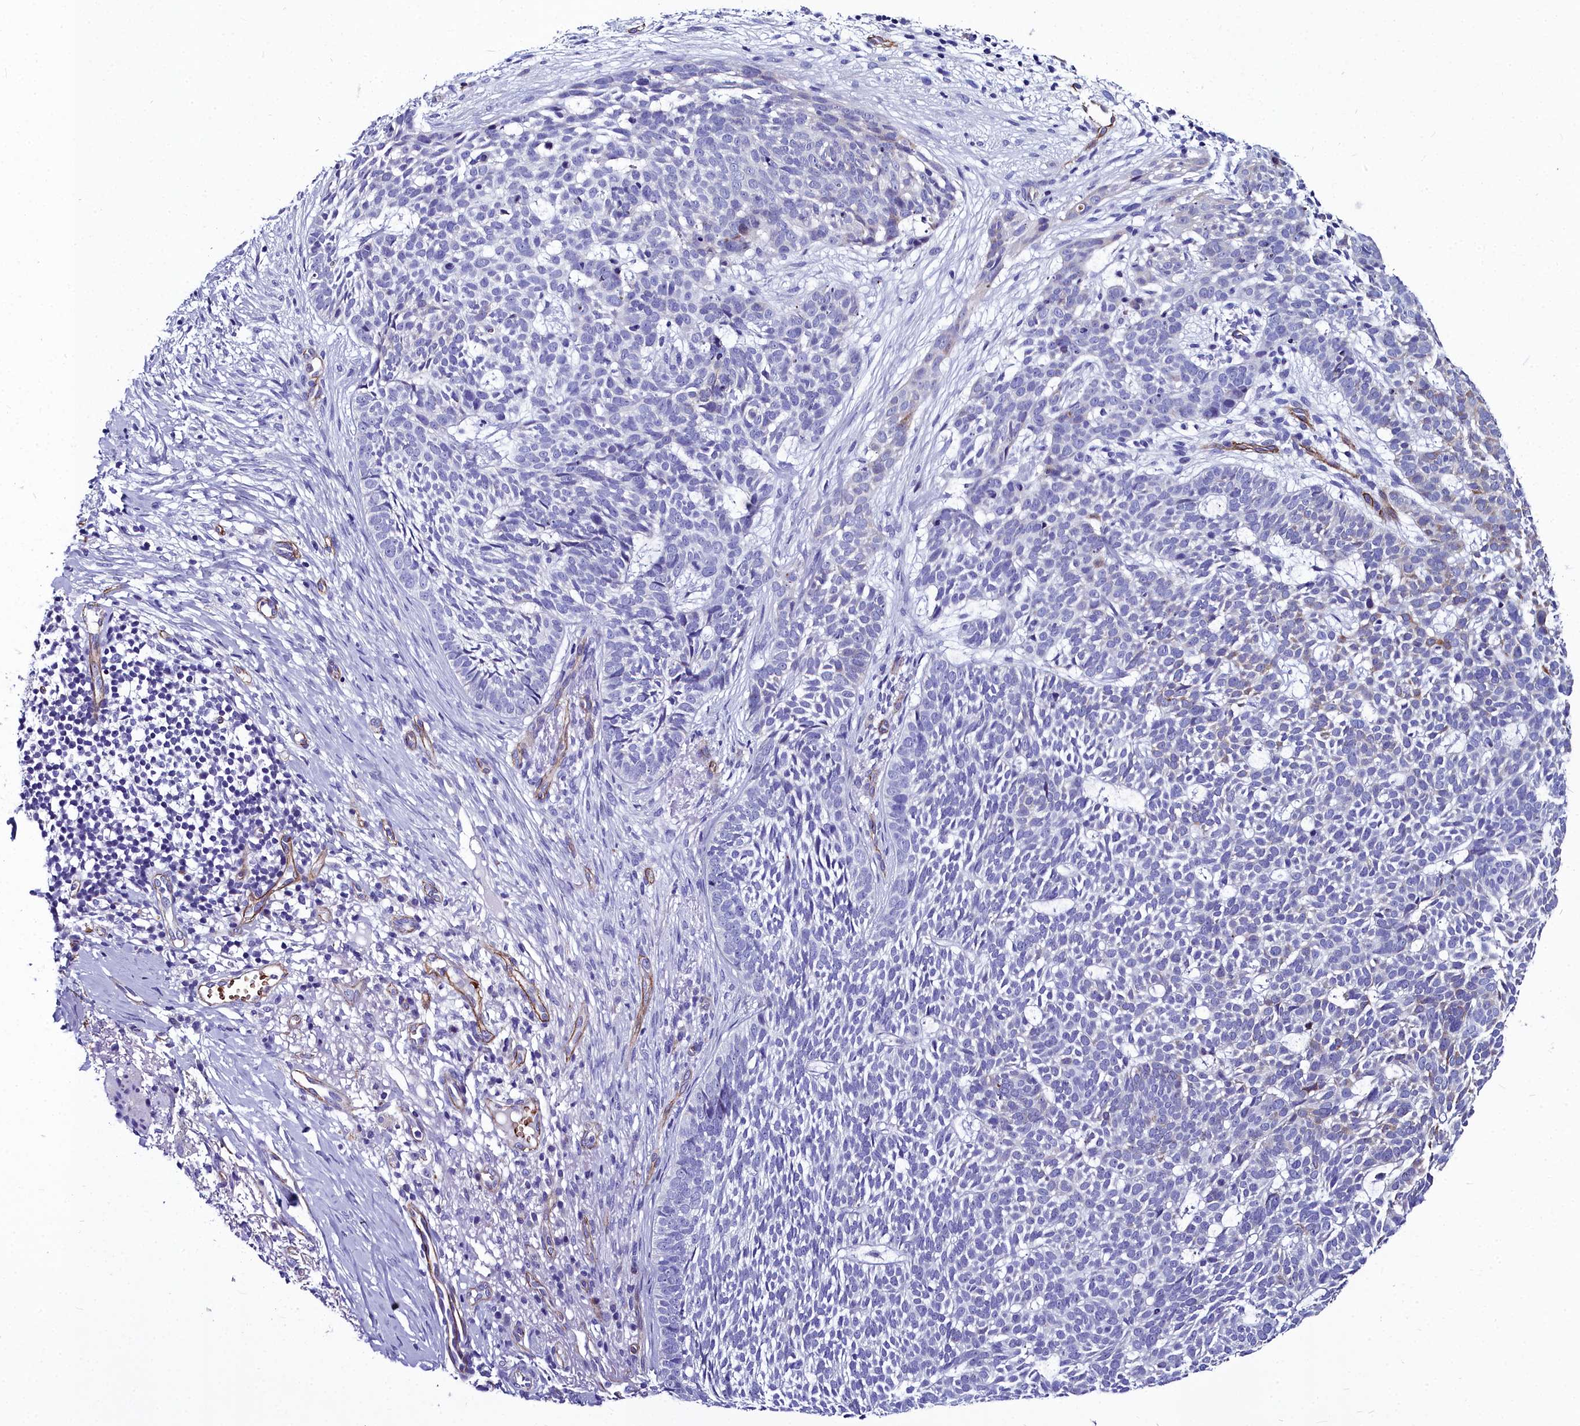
{"staining": {"intensity": "negative", "quantity": "none", "location": "none"}, "tissue": "skin cancer", "cell_type": "Tumor cells", "image_type": "cancer", "snomed": [{"axis": "morphology", "description": "Basal cell carcinoma"}, {"axis": "topography", "description": "Skin"}], "caption": "Immunohistochemical staining of human basal cell carcinoma (skin) demonstrates no significant positivity in tumor cells.", "gene": "CYP4F11", "patient": {"sex": "female", "age": 78}}